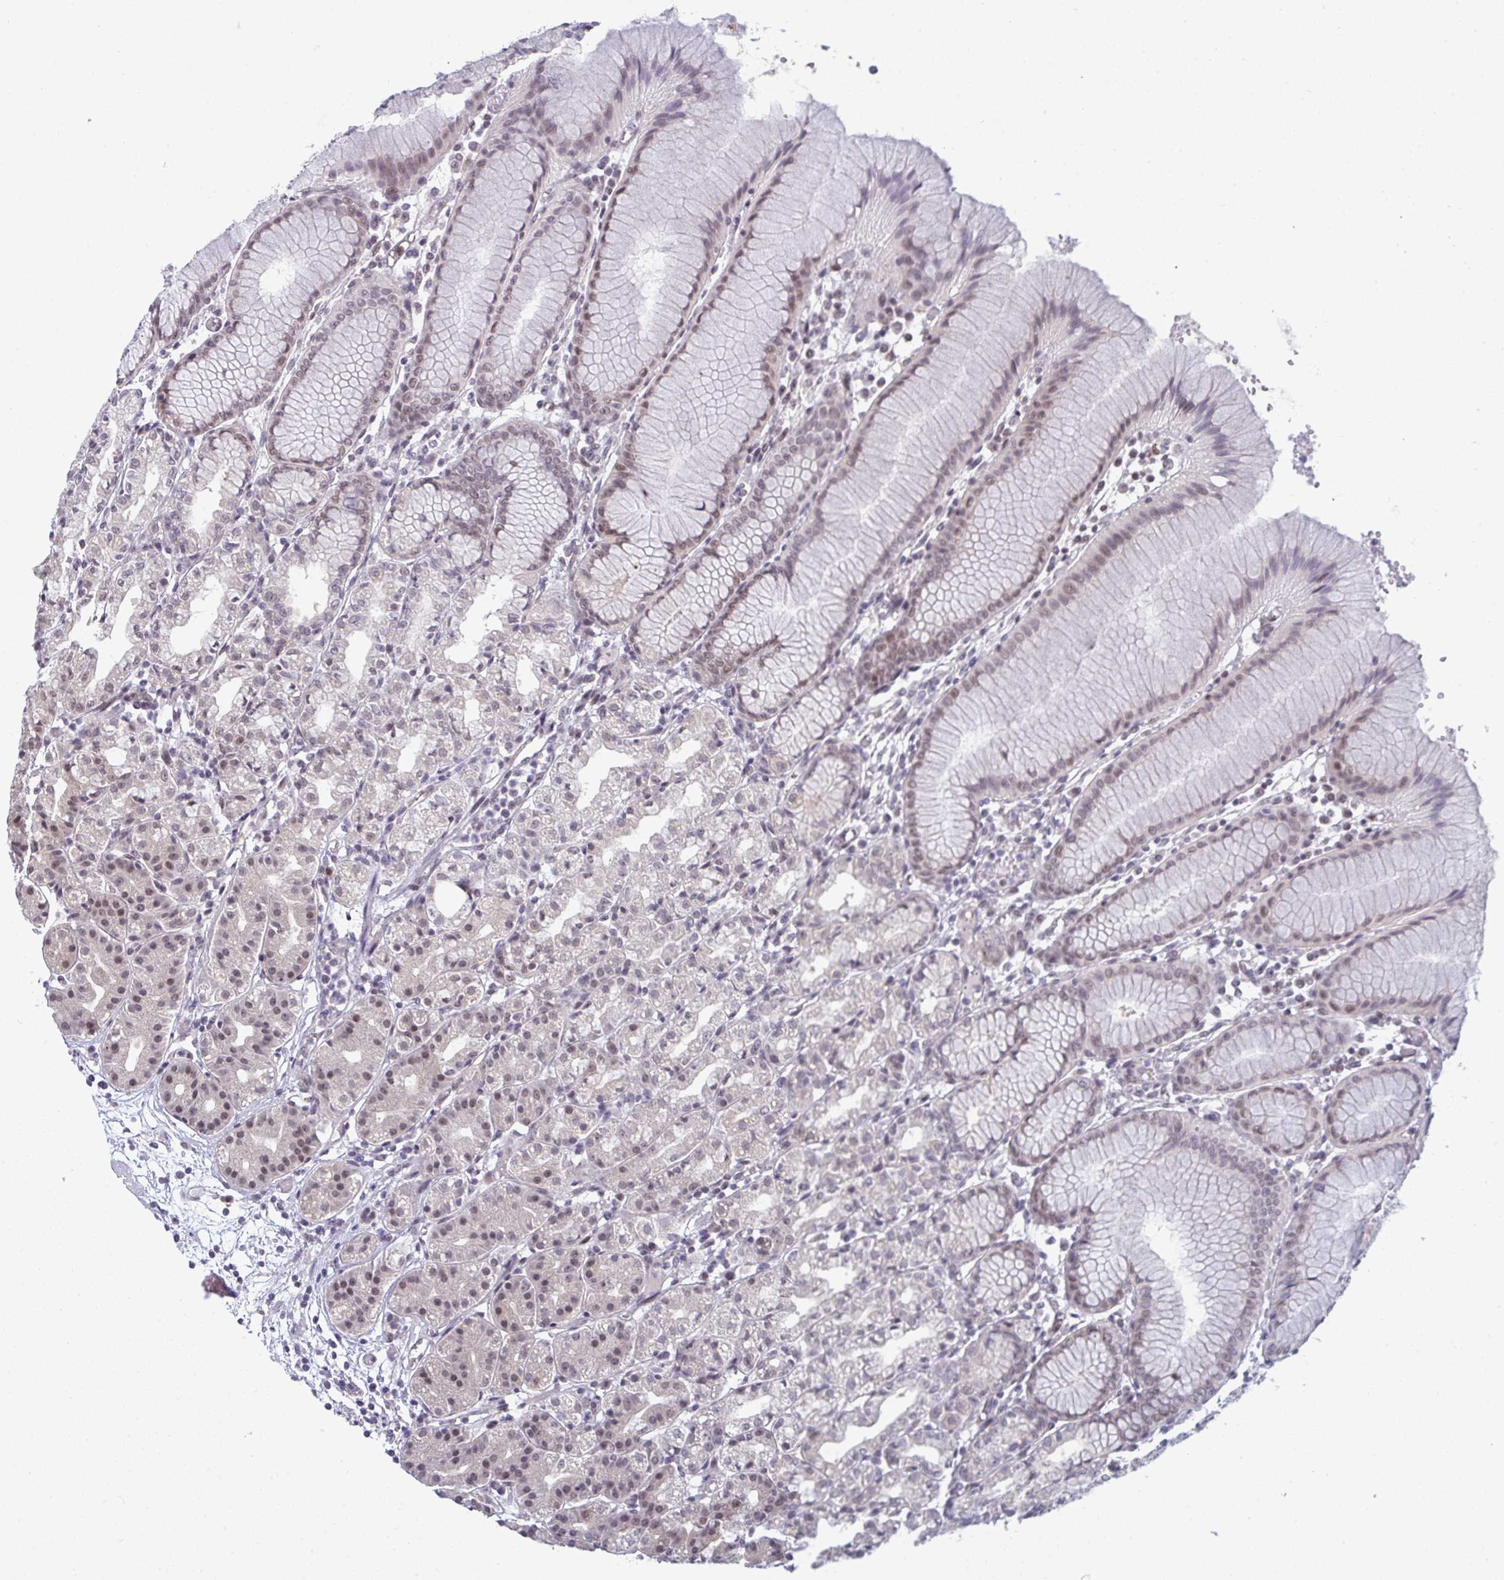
{"staining": {"intensity": "weak", "quantity": "25%-75%", "location": "nuclear"}, "tissue": "stomach", "cell_type": "Glandular cells", "image_type": "normal", "snomed": [{"axis": "morphology", "description": "Normal tissue, NOS"}, {"axis": "topography", "description": "Stomach"}], "caption": "About 25%-75% of glandular cells in benign stomach show weak nuclear protein staining as visualized by brown immunohistochemical staining.", "gene": "ATF1", "patient": {"sex": "female", "age": 57}}